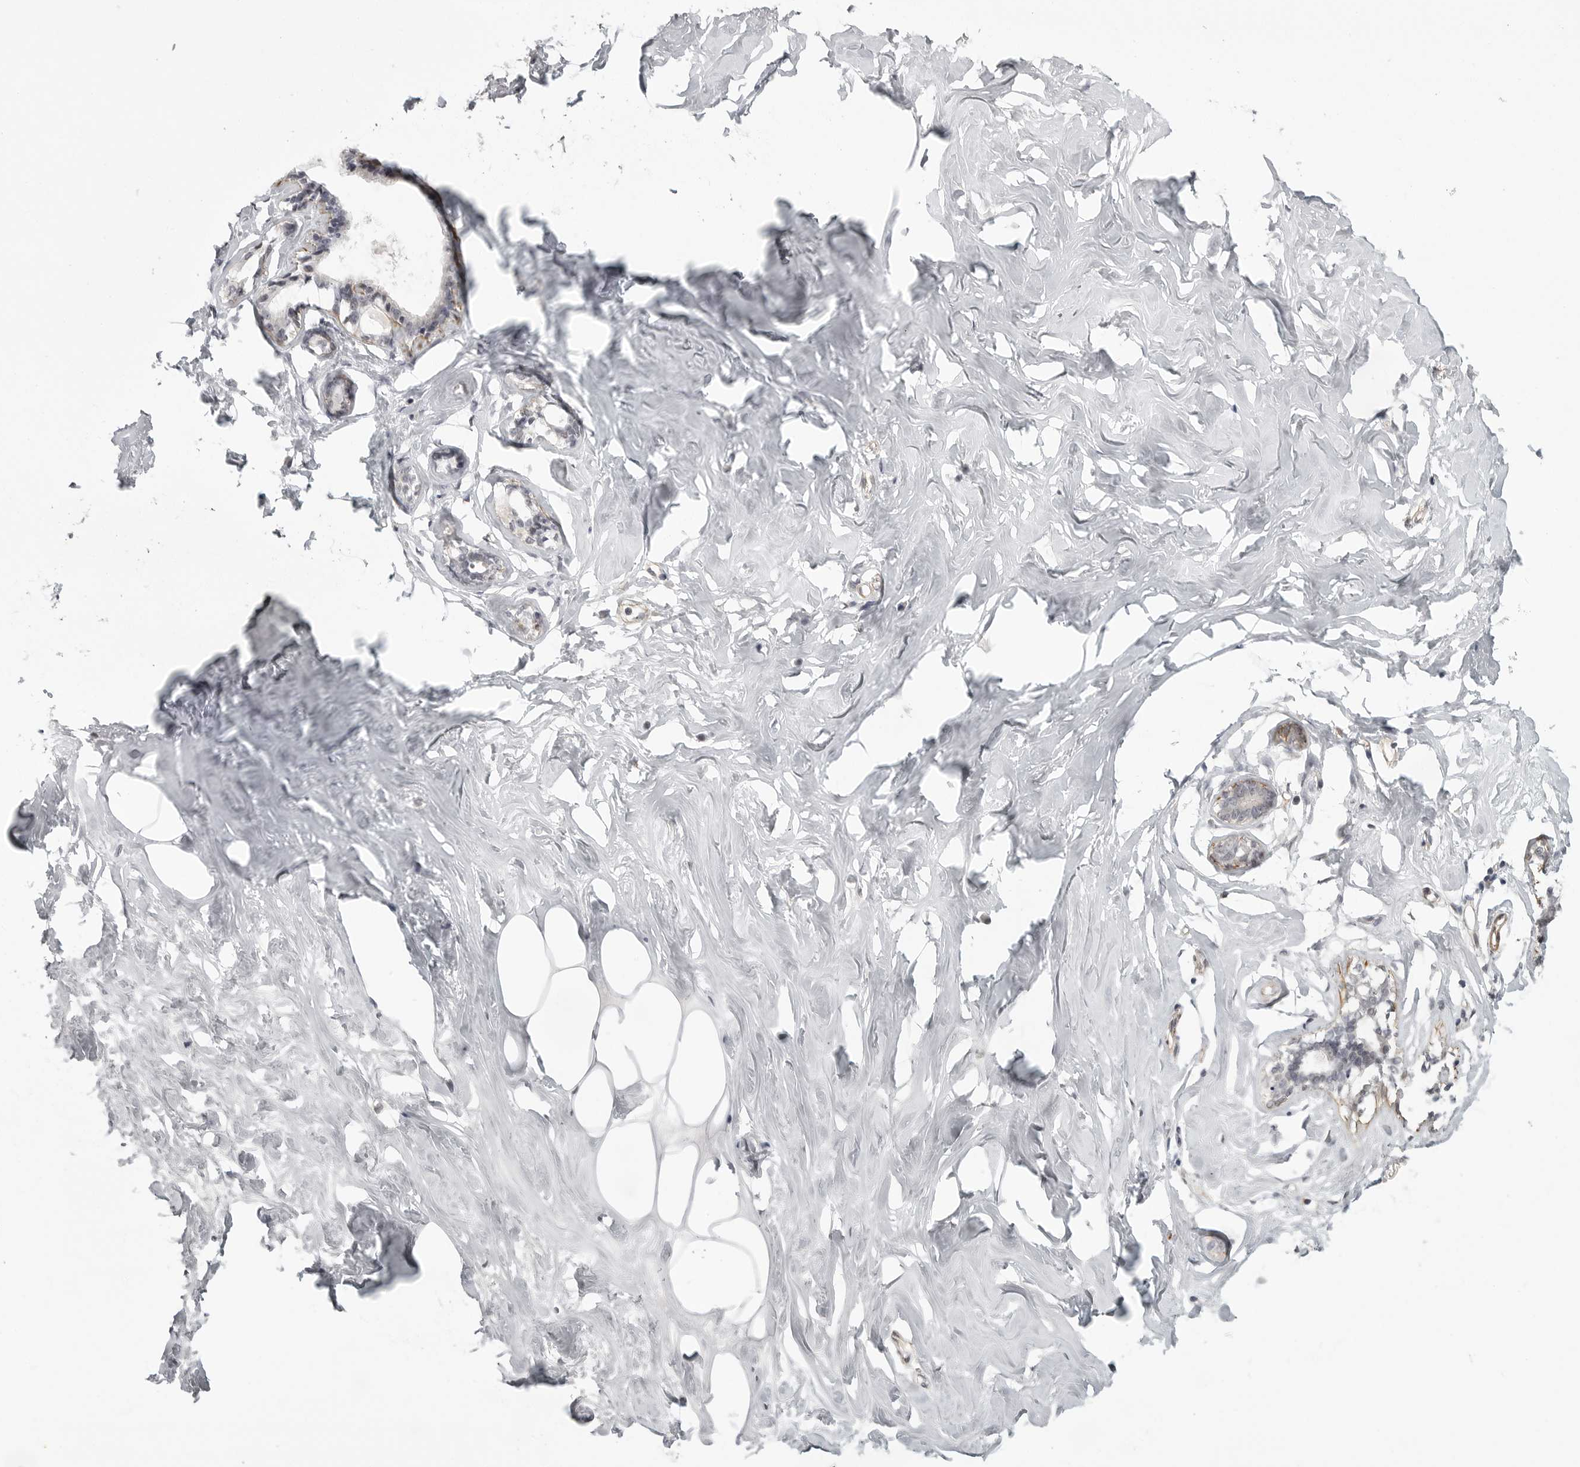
{"staining": {"intensity": "weak", "quantity": "25%-75%", "location": "cytoplasmic/membranous"}, "tissue": "adipose tissue", "cell_type": "Adipocytes", "image_type": "normal", "snomed": [{"axis": "morphology", "description": "Normal tissue, NOS"}, {"axis": "morphology", "description": "Fibrosis, NOS"}, {"axis": "topography", "description": "Breast"}, {"axis": "topography", "description": "Adipose tissue"}], "caption": "Adipose tissue stained for a protein (brown) exhibits weak cytoplasmic/membranous positive positivity in about 25%-75% of adipocytes.", "gene": "TUT4", "patient": {"sex": "female", "age": 39}}